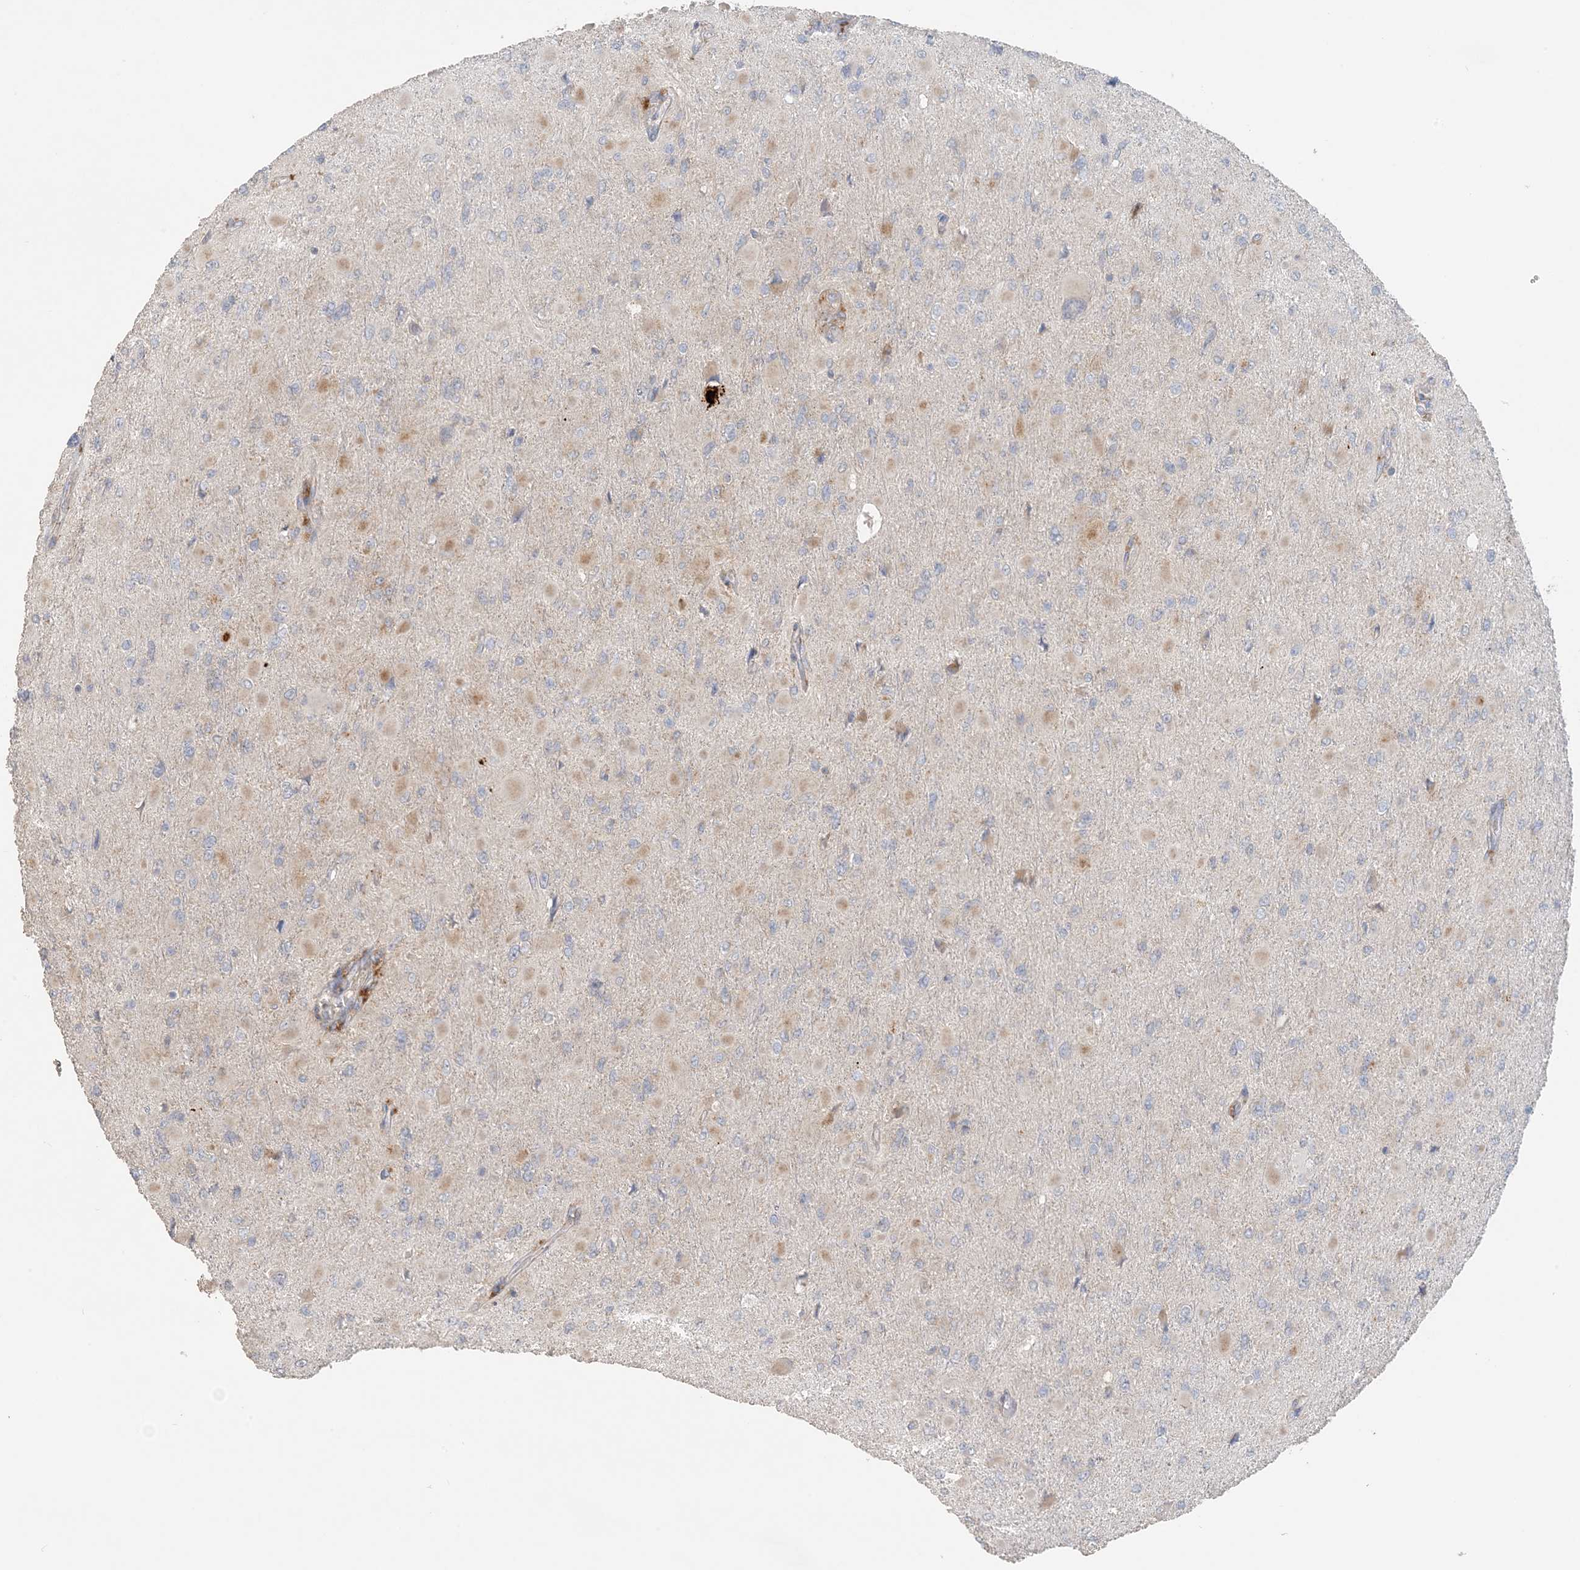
{"staining": {"intensity": "negative", "quantity": "none", "location": "none"}, "tissue": "glioma", "cell_type": "Tumor cells", "image_type": "cancer", "snomed": [{"axis": "morphology", "description": "Glioma, malignant, High grade"}, {"axis": "topography", "description": "Cerebral cortex"}], "caption": "Immunohistochemistry (IHC) histopathology image of human malignant high-grade glioma stained for a protein (brown), which reveals no positivity in tumor cells.", "gene": "SPPL2A", "patient": {"sex": "female", "age": 36}}